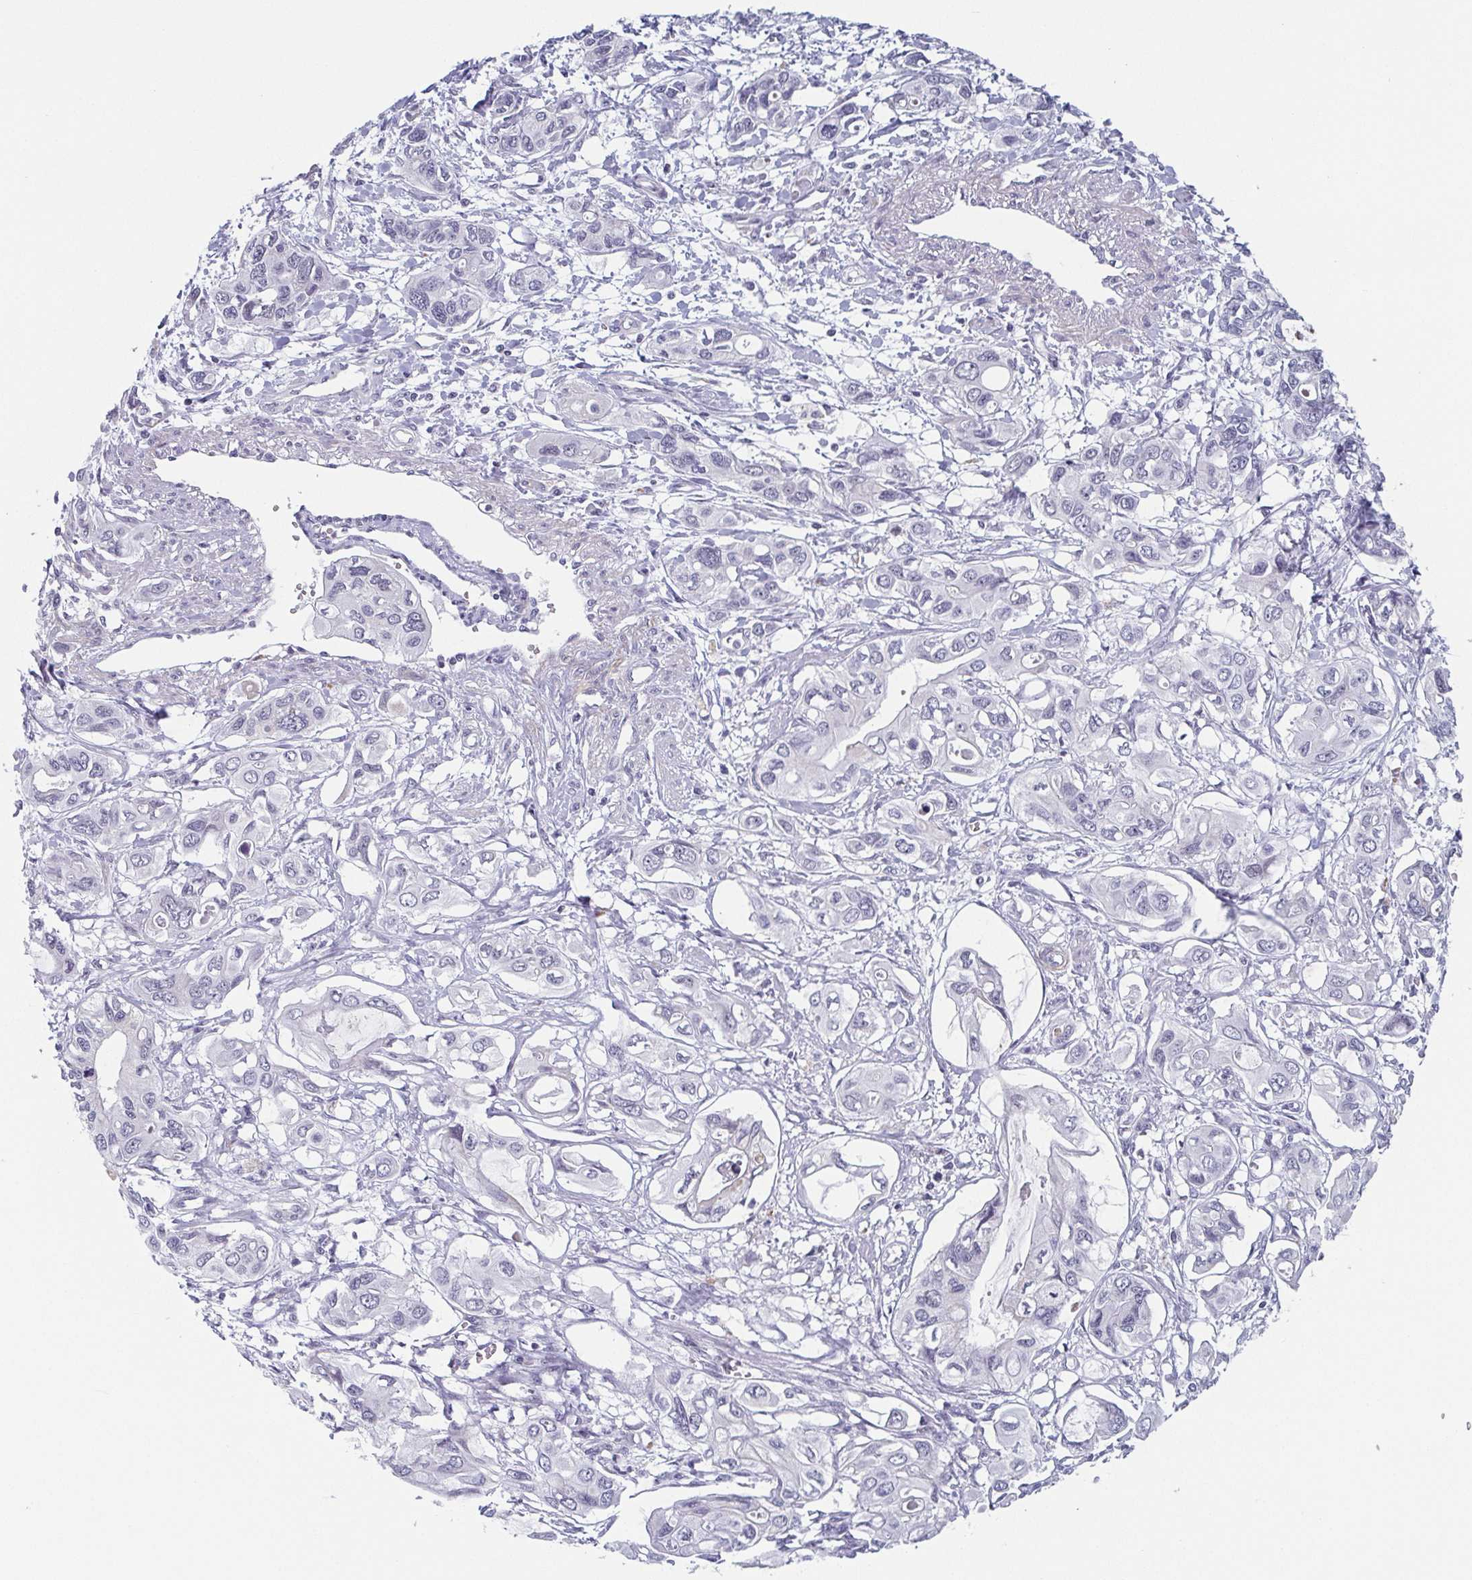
{"staining": {"intensity": "negative", "quantity": "none", "location": "none"}, "tissue": "pancreatic cancer", "cell_type": "Tumor cells", "image_type": "cancer", "snomed": [{"axis": "morphology", "description": "Adenocarcinoma, NOS"}, {"axis": "topography", "description": "Pancreas"}], "caption": "This is a image of immunohistochemistry staining of pancreatic adenocarcinoma, which shows no staining in tumor cells.", "gene": "EXOSC7", "patient": {"sex": "male", "age": 60}}